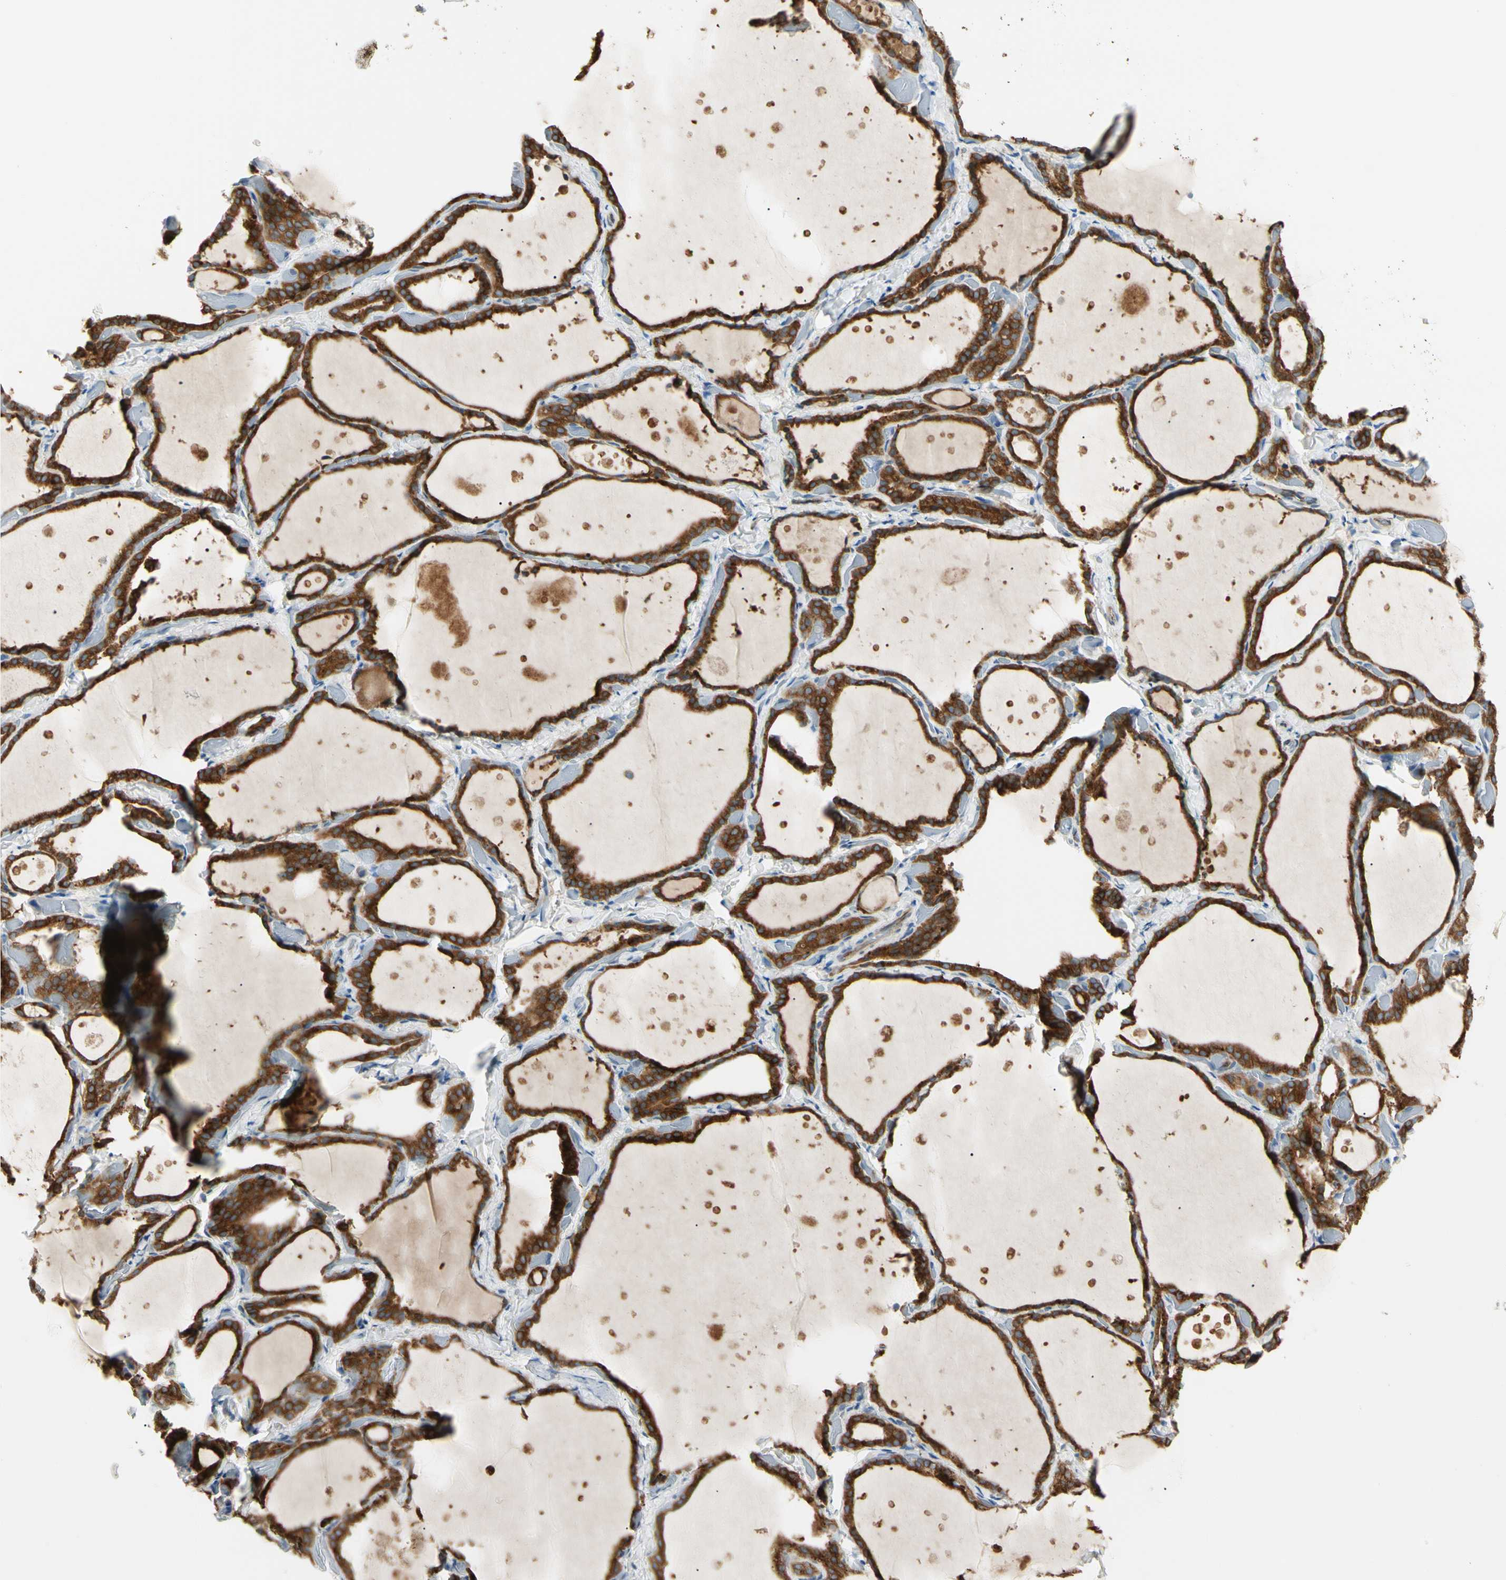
{"staining": {"intensity": "strong", "quantity": ">75%", "location": "cytoplasmic/membranous"}, "tissue": "thyroid gland", "cell_type": "Glandular cells", "image_type": "normal", "snomed": [{"axis": "morphology", "description": "Normal tissue, NOS"}, {"axis": "topography", "description": "Thyroid gland"}], "caption": "A histopathology image of human thyroid gland stained for a protein shows strong cytoplasmic/membranous brown staining in glandular cells.", "gene": "LPCAT2", "patient": {"sex": "female", "age": 44}}